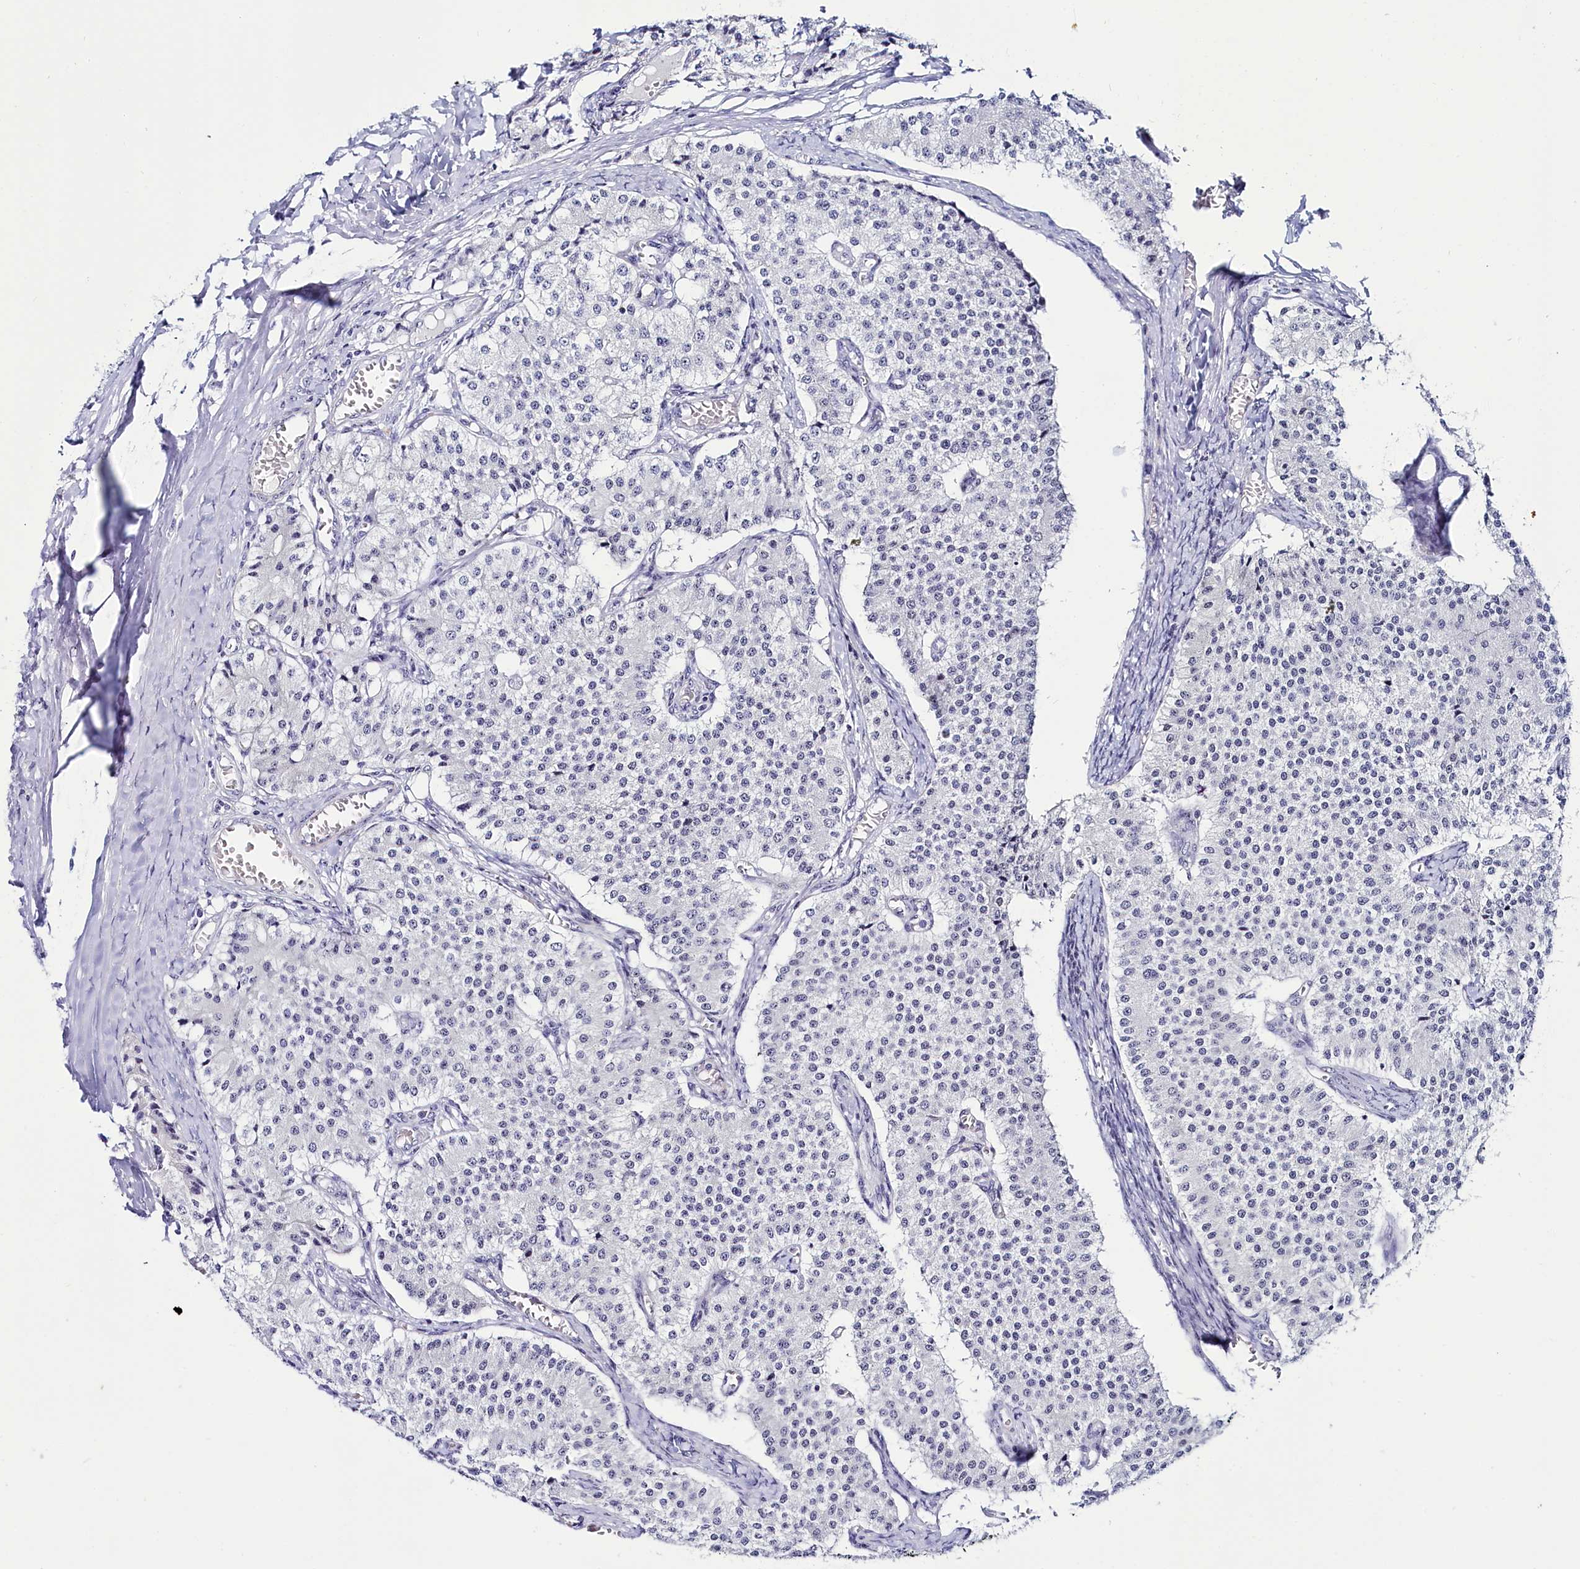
{"staining": {"intensity": "negative", "quantity": "none", "location": "none"}, "tissue": "carcinoid", "cell_type": "Tumor cells", "image_type": "cancer", "snomed": [{"axis": "morphology", "description": "Carcinoid, malignant, NOS"}, {"axis": "topography", "description": "Colon"}], "caption": "Carcinoid was stained to show a protein in brown. There is no significant staining in tumor cells.", "gene": "TCOF1", "patient": {"sex": "female", "age": 52}}